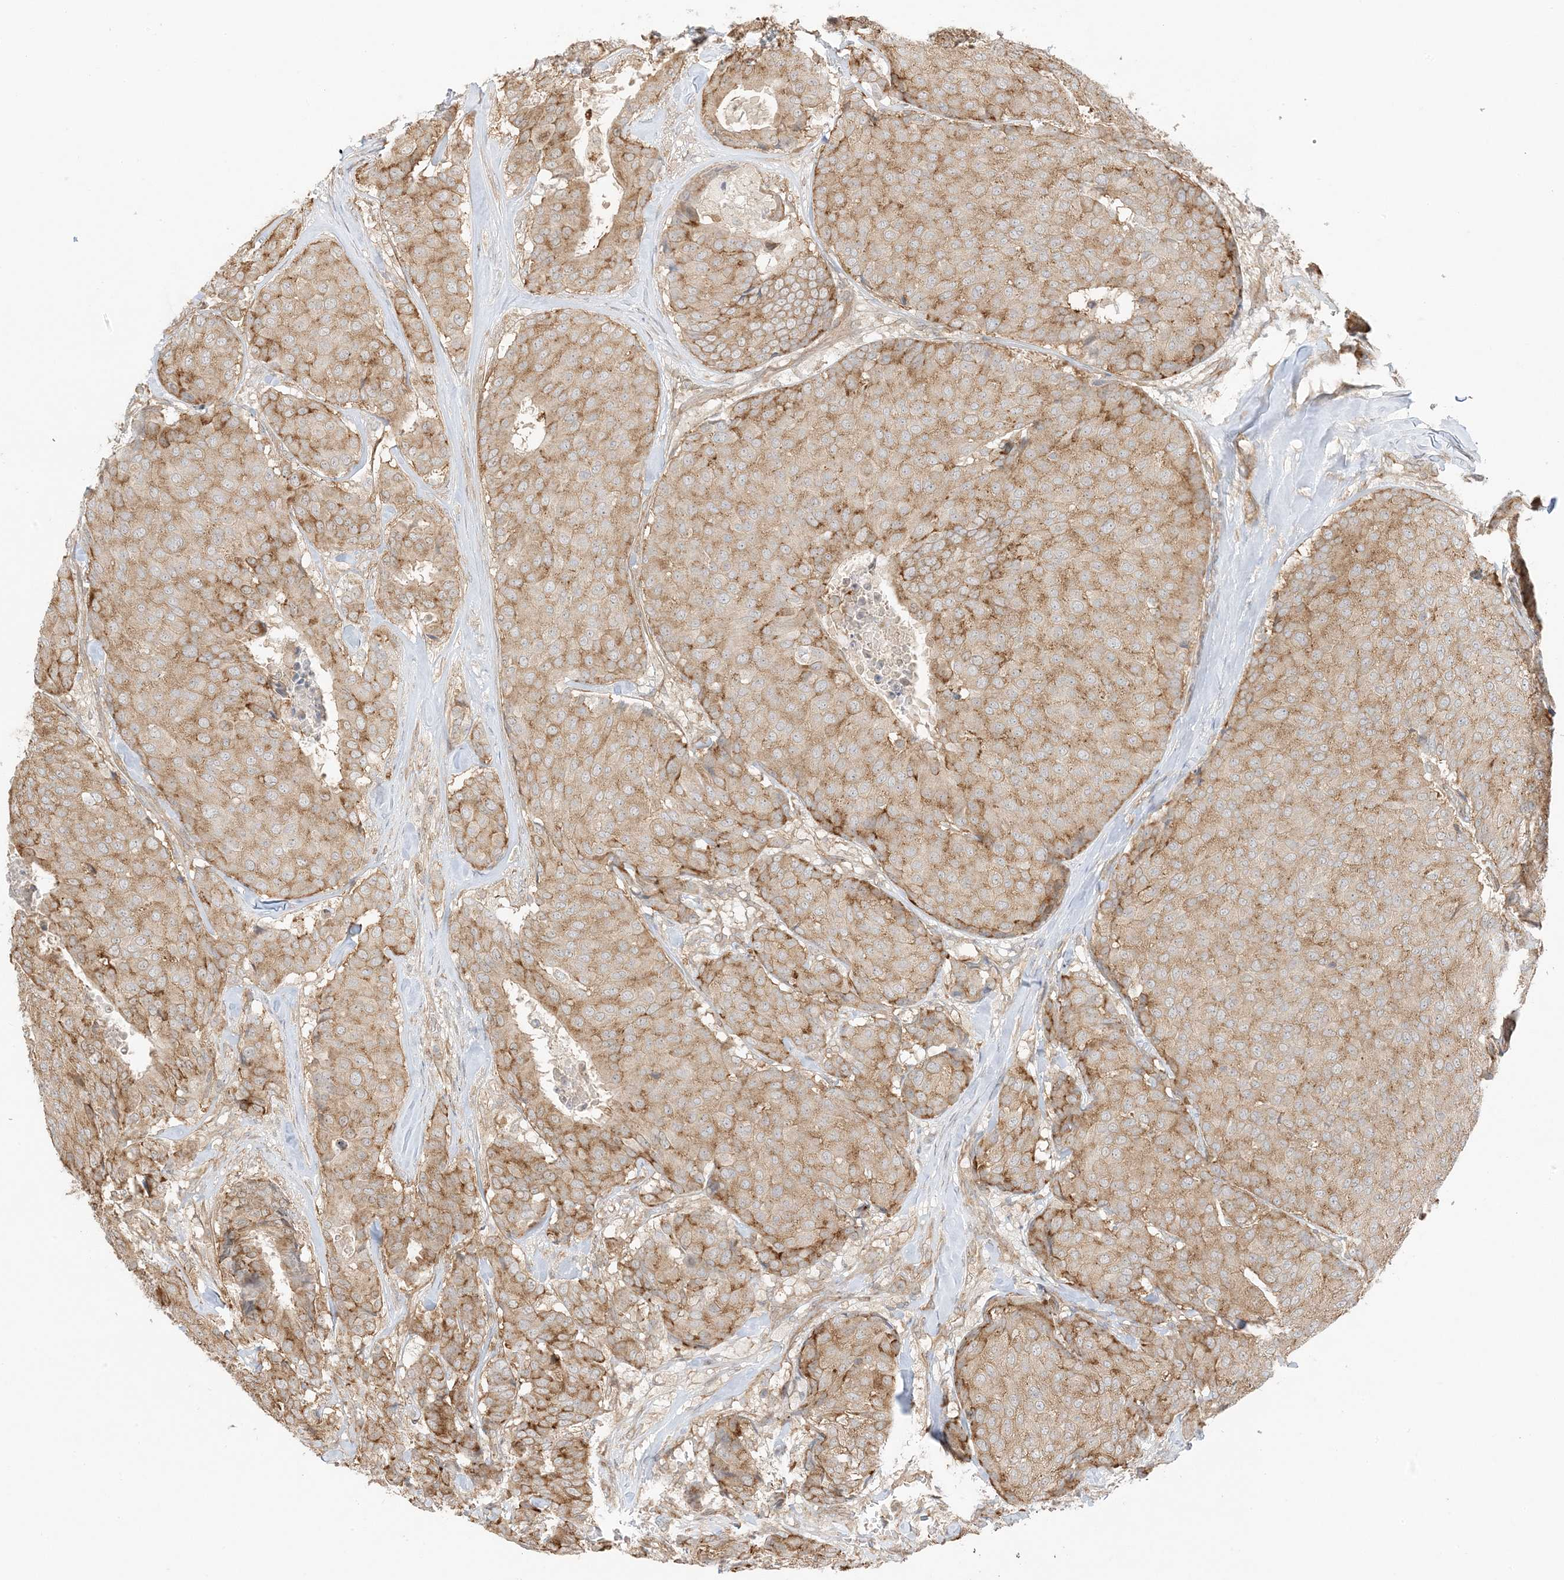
{"staining": {"intensity": "moderate", "quantity": "25%-75%", "location": "cytoplasmic/membranous"}, "tissue": "breast cancer", "cell_type": "Tumor cells", "image_type": "cancer", "snomed": [{"axis": "morphology", "description": "Duct carcinoma"}, {"axis": "topography", "description": "Breast"}], "caption": "Immunohistochemical staining of breast cancer shows moderate cytoplasmic/membranous protein staining in about 25%-75% of tumor cells.", "gene": "UBAP2L", "patient": {"sex": "female", "age": 75}}